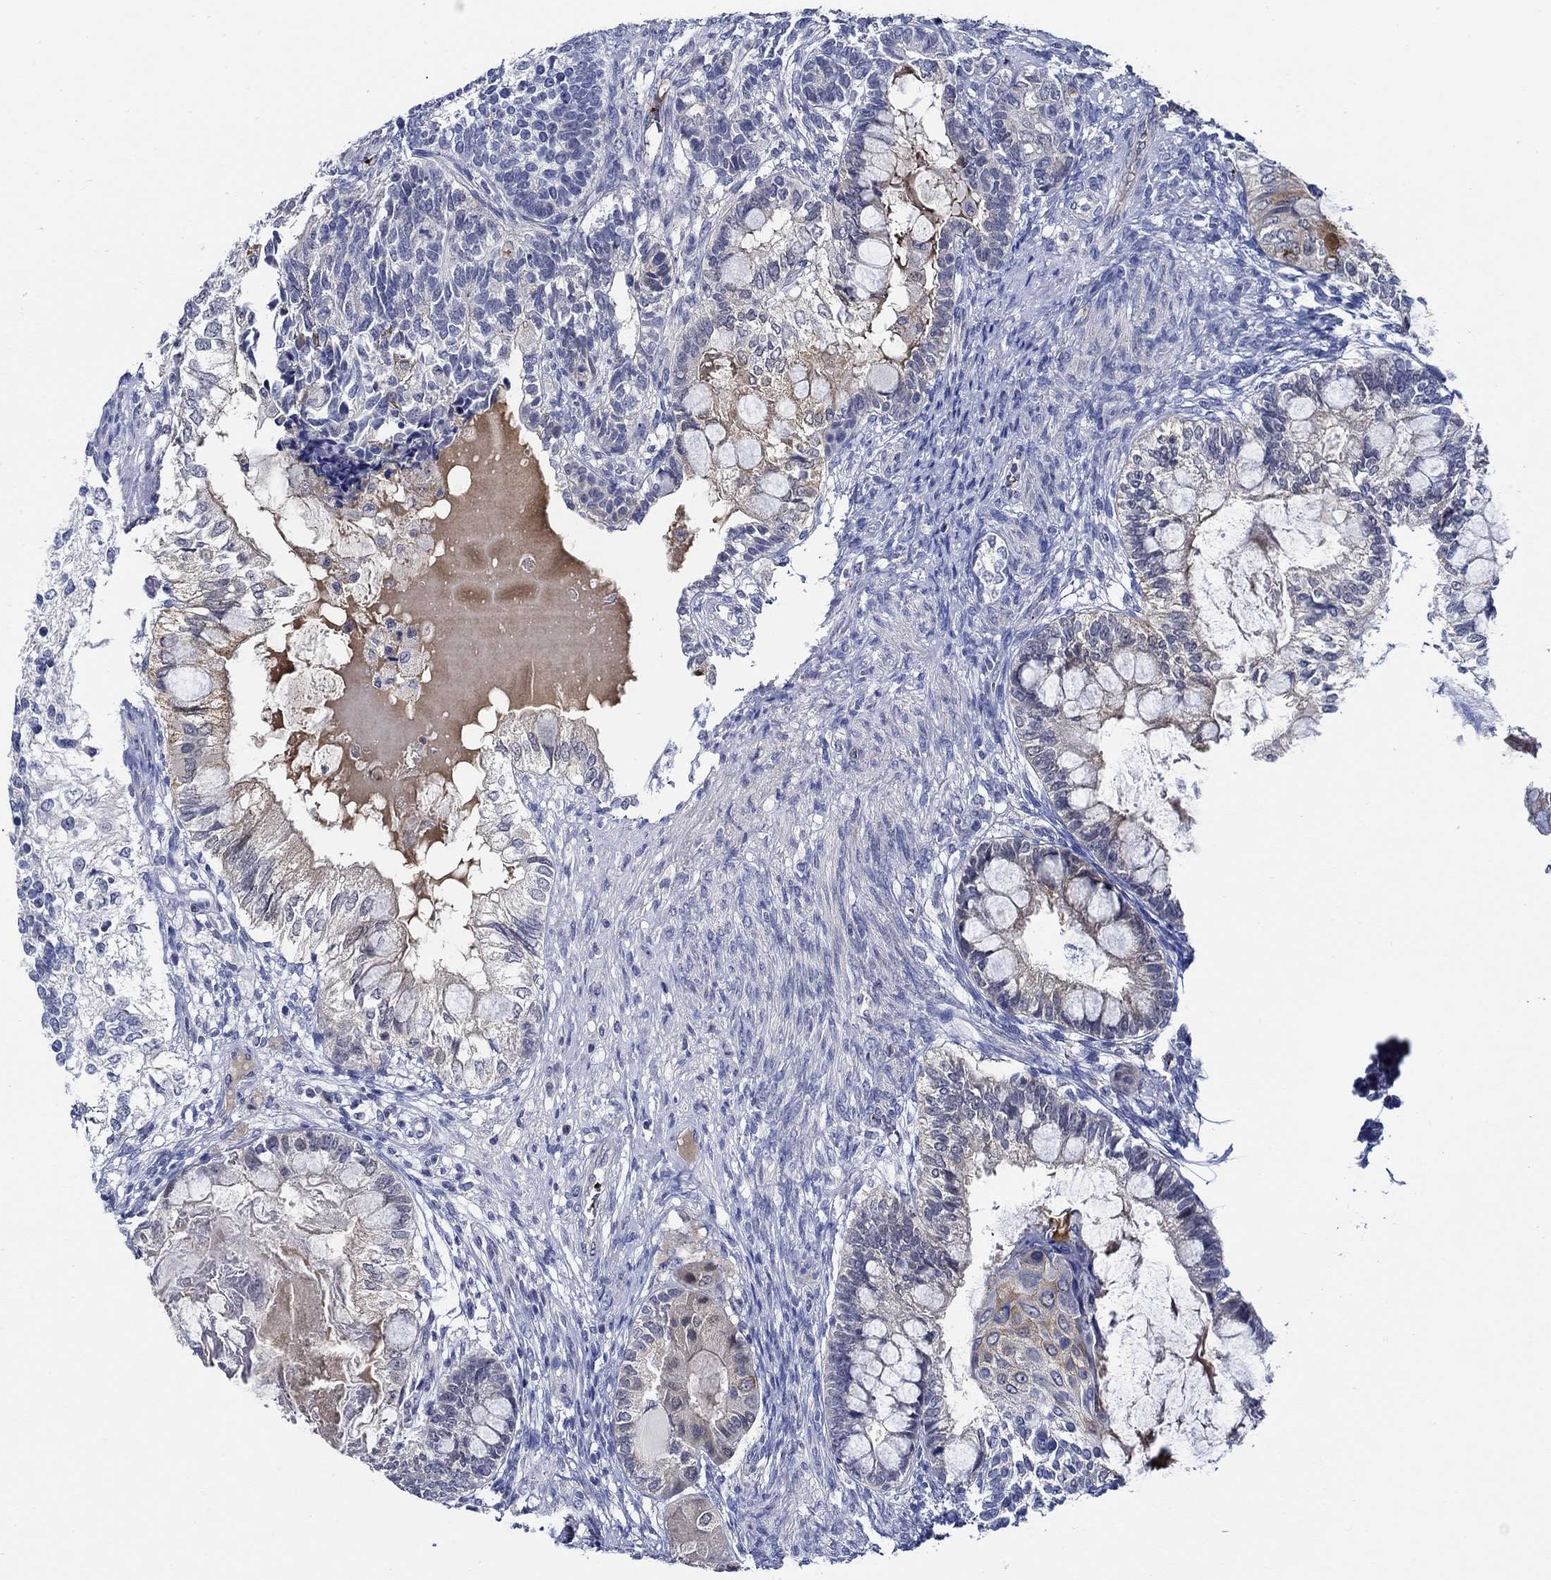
{"staining": {"intensity": "negative", "quantity": "none", "location": "none"}, "tissue": "testis cancer", "cell_type": "Tumor cells", "image_type": "cancer", "snomed": [{"axis": "morphology", "description": "Seminoma, NOS"}, {"axis": "morphology", "description": "Carcinoma, Embryonal, NOS"}, {"axis": "topography", "description": "Testis"}], "caption": "Embryonal carcinoma (testis) was stained to show a protein in brown. There is no significant positivity in tumor cells.", "gene": "ALOX12", "patient": {"sex": "male", "age": 41}}